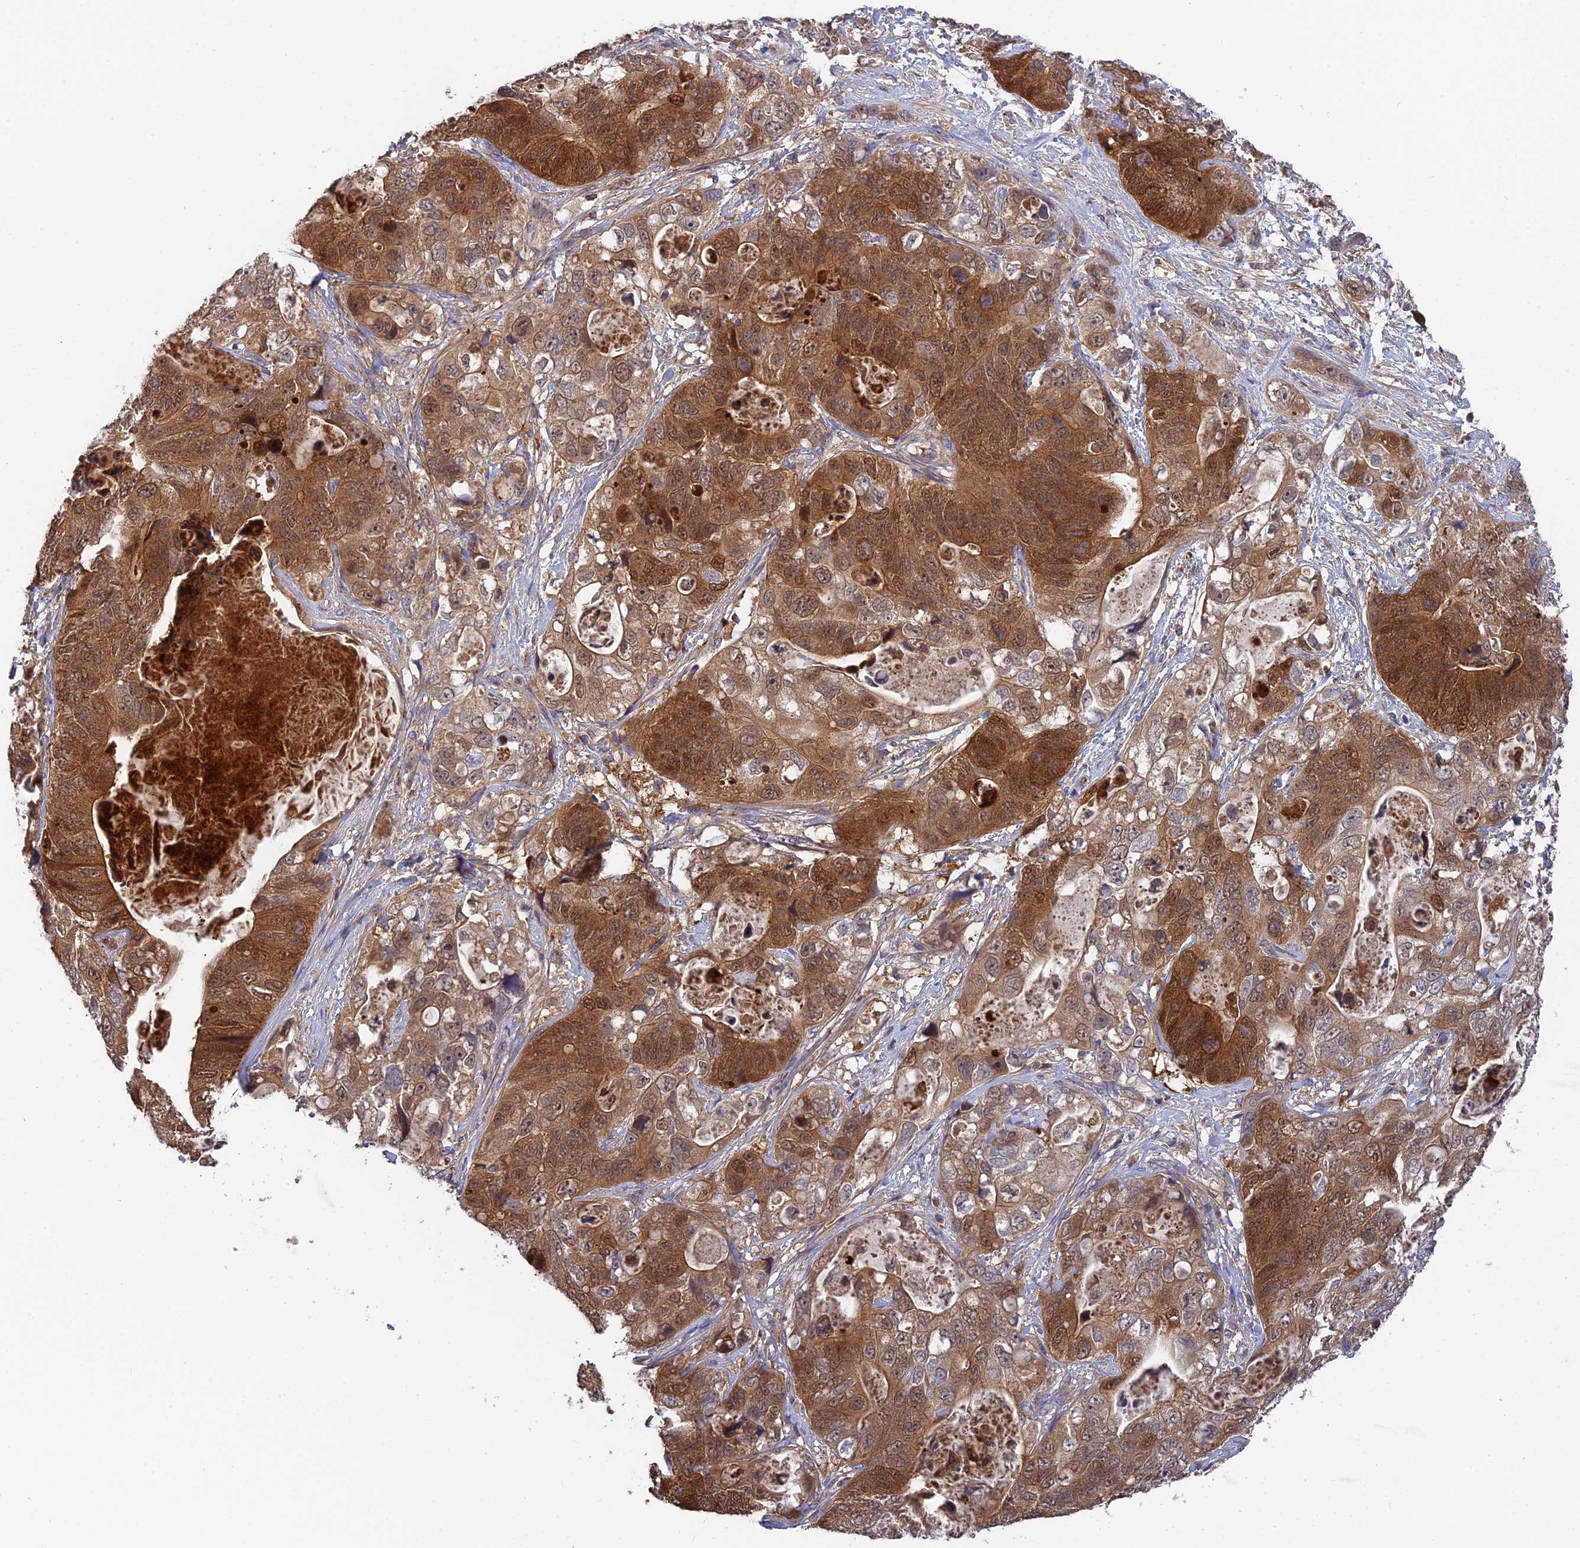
{"staining": {"intensity": "strong", "quantity": ">75%", "location": "cytoplasmic/membranous,nuclear"}, "tissue": "stomach cancer", "cell_type": "Tumor cells", "image_type": "cancer", "snomed": [{"axis": "morphology", "description": "Adenocarcinoma, NOS"}, {"axis": "topography", "description": "Stomach"}], "caption": "Adenocarcinoma (stomach) tissue shows strong cytoplasmic/membranous and nuclear staining in approximately >75% of tumor cells (brown staining indicates protein expression, while blue staining denotes nuclei).", "gene": "RPIA", "patient": {"sex": "female", "age": 89}}